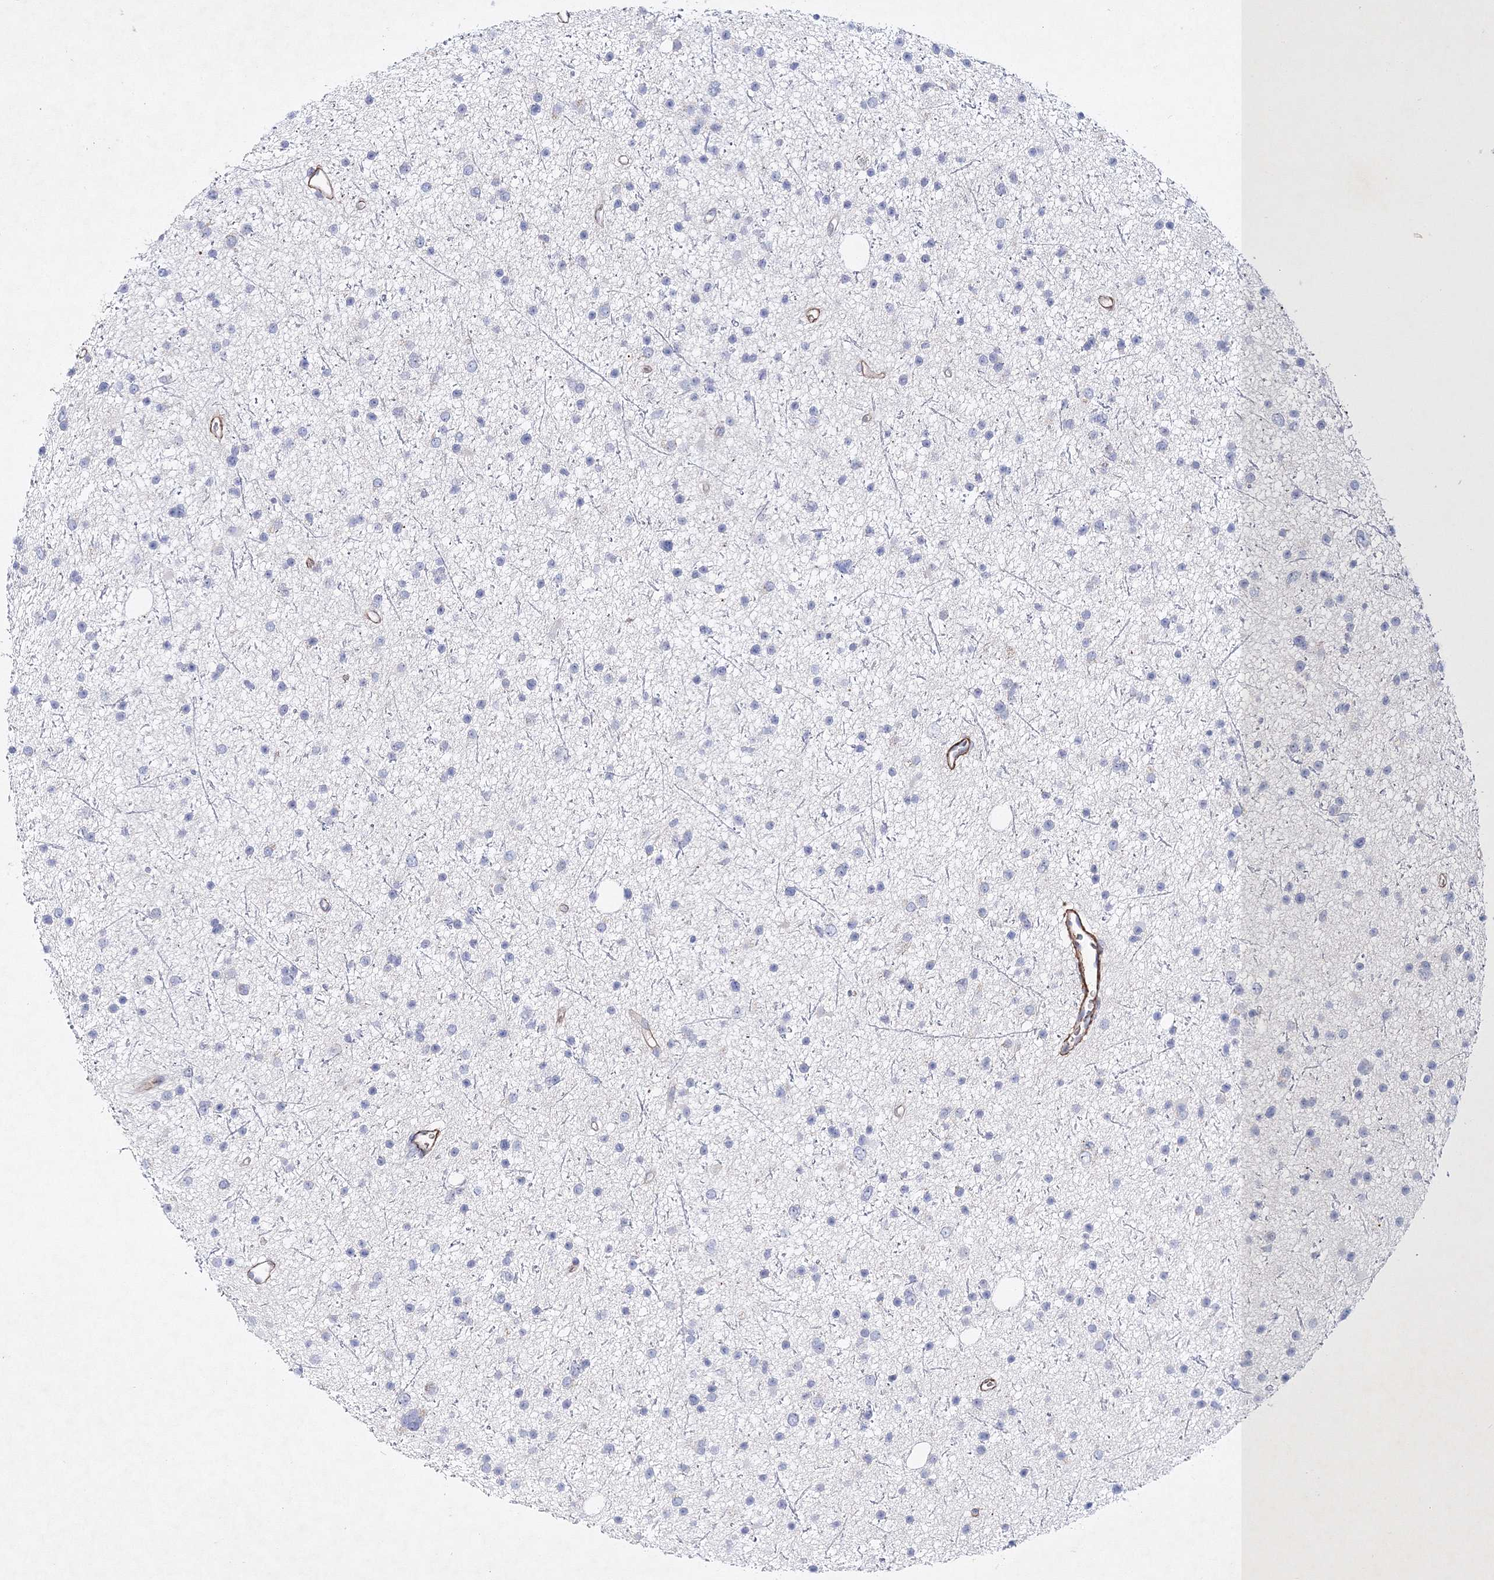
{"staining": {"intensity": "negative", "quantity": "none", "location": "none"}, "tissue": "glioma", "cell_type": "Tumor cells", "image_type": "cancer", "snomed": [{"axis": "morphology", "description": "Glioma, malignant, Low grade"}, {"axis": "topography", "description": "Cerebral cortex"}], "caption": "An immunohistochemistry micrograph of malignant low-grade glioma is shown. There is no staining in tumor cells of malignant low-grade glioma.", "gene": "RTN2", "patient": {"sex": "female", "age": 39}}